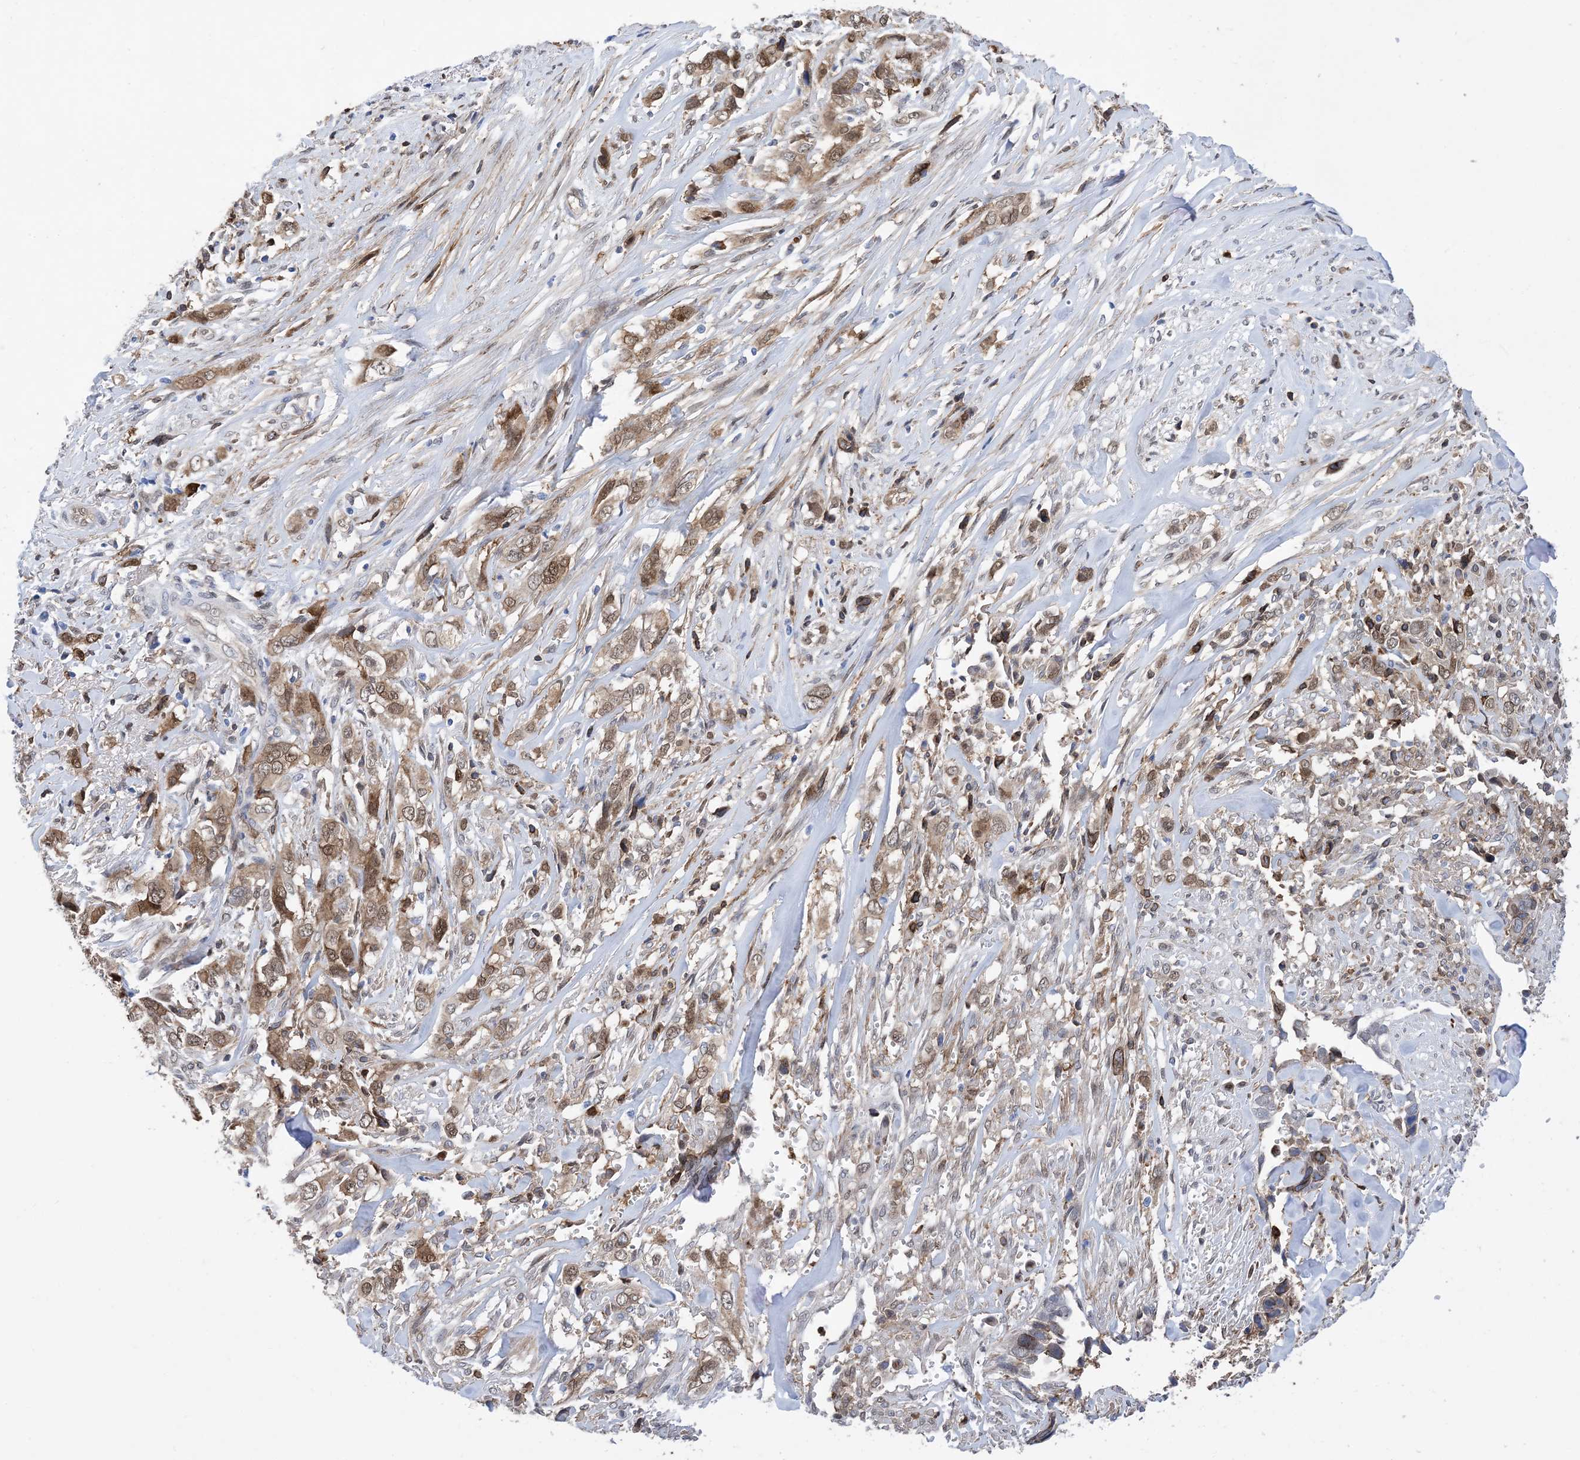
{"staining": {"intensity": "moderate", "quantity": "25%-75%", "location": "cytoplasmic/membranous,nuclear"}, "tissue": "liver cancer", "cell_type": "Tumor cells", "image_type": "cancer", "snomed": [{"axis": "morphology", "description": "Cholangiocarcinoma"}, {"axis": "topography", "description": "Liver"}], "caption": "IHC photomicrograph of human liver cancer stained for a protein (brown), which reveals medium levels of moderate cytoplasmic/membranous and nuclear staining in about 25%-75% of tumor cells.", "gene": "ANXA1", "patient": {"sex": "female", "age": 79}}